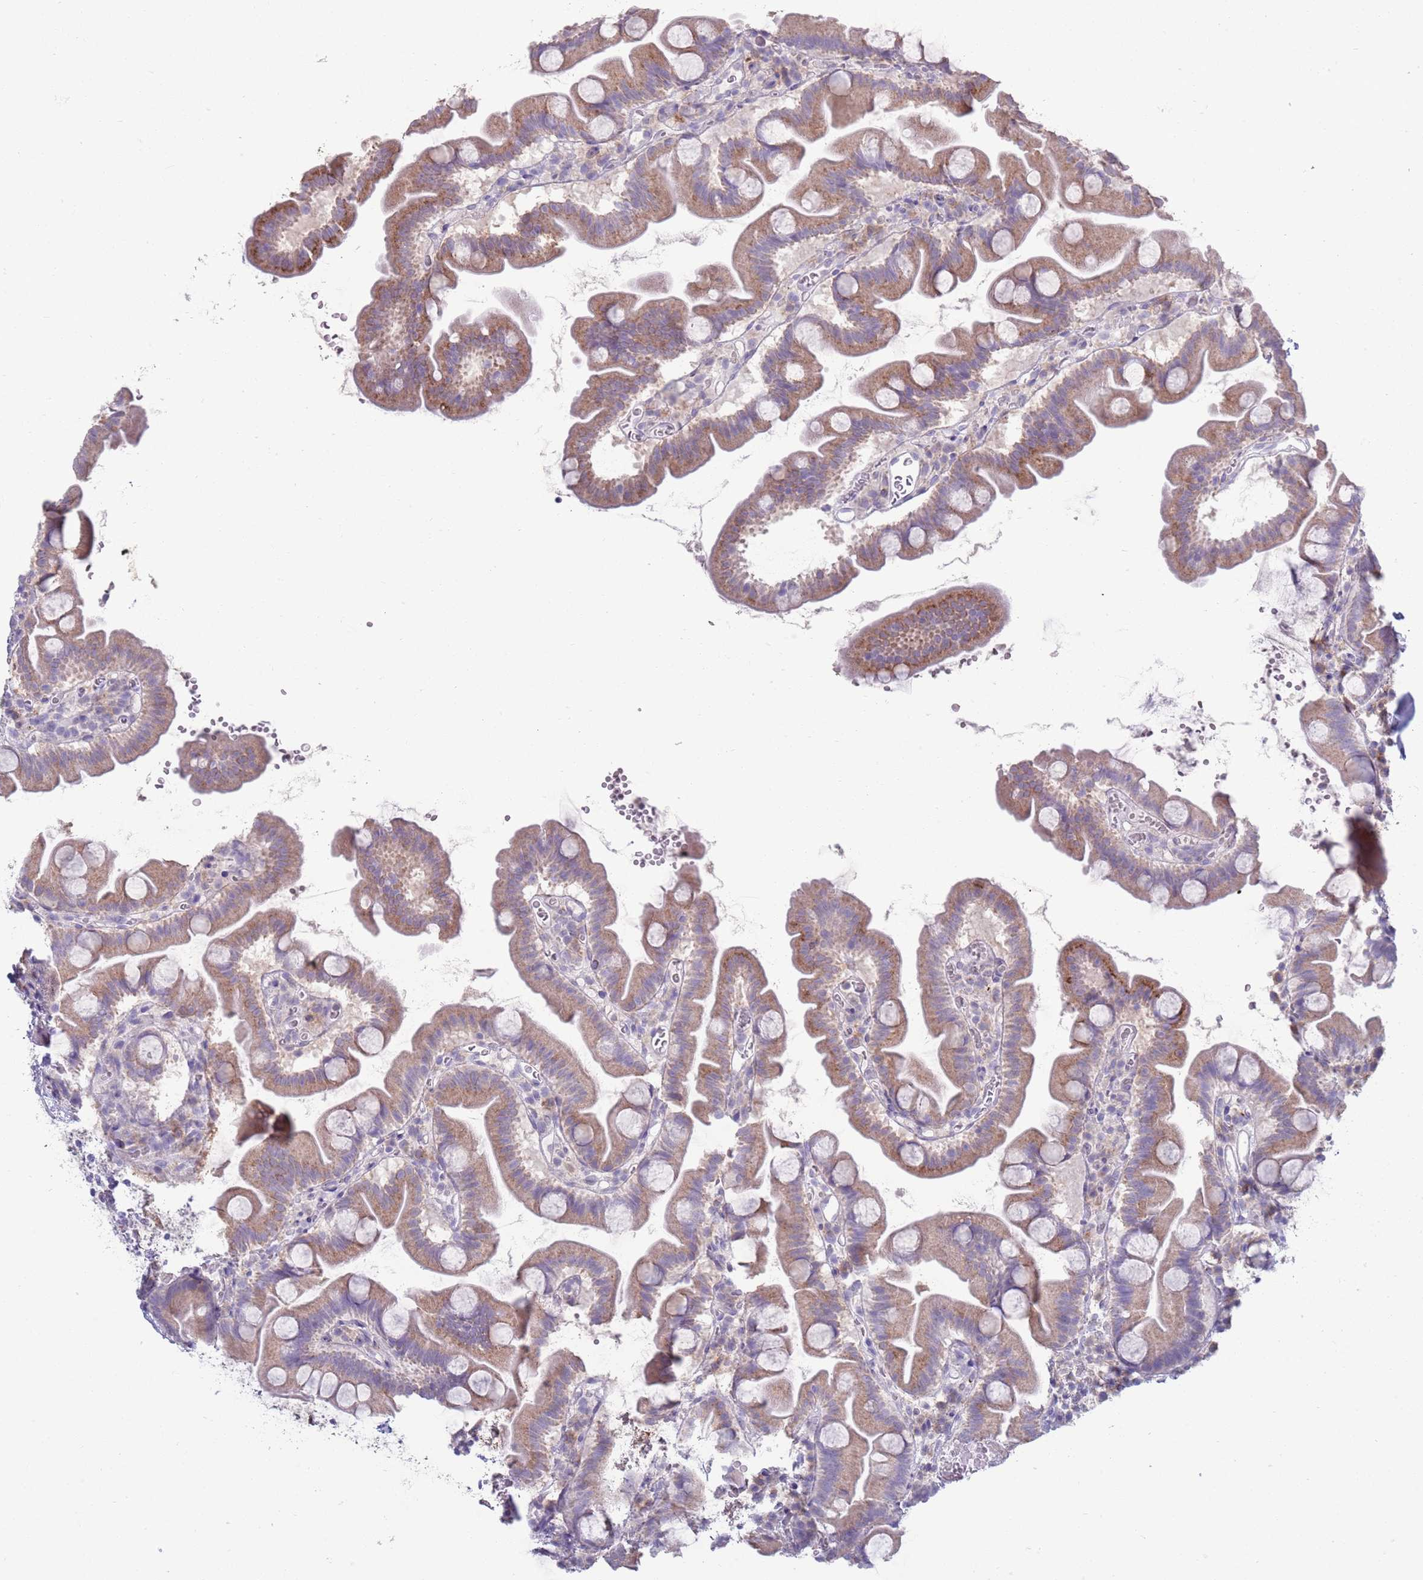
{"staining": {"intensity": "moderate", "quantity": "25%-75%", "location": "cytoplasmic/membranous"}, "tissue": "small intestine", "cell_type": "Glandular cells", "image_type": "normal", "snomed": [{"axis": "morphology", "description": "Normal tissue, NOS"}, {"axis": "topography", "description": "Small intestine"}], "caption": "A medium amount of moderate cytoplasmic/membranous positivity is seen in about 25%-75% of glandular cells in benign small intestine.", "gene": "ACSBG1", "patient": {"sex": "female", "age": 68}}